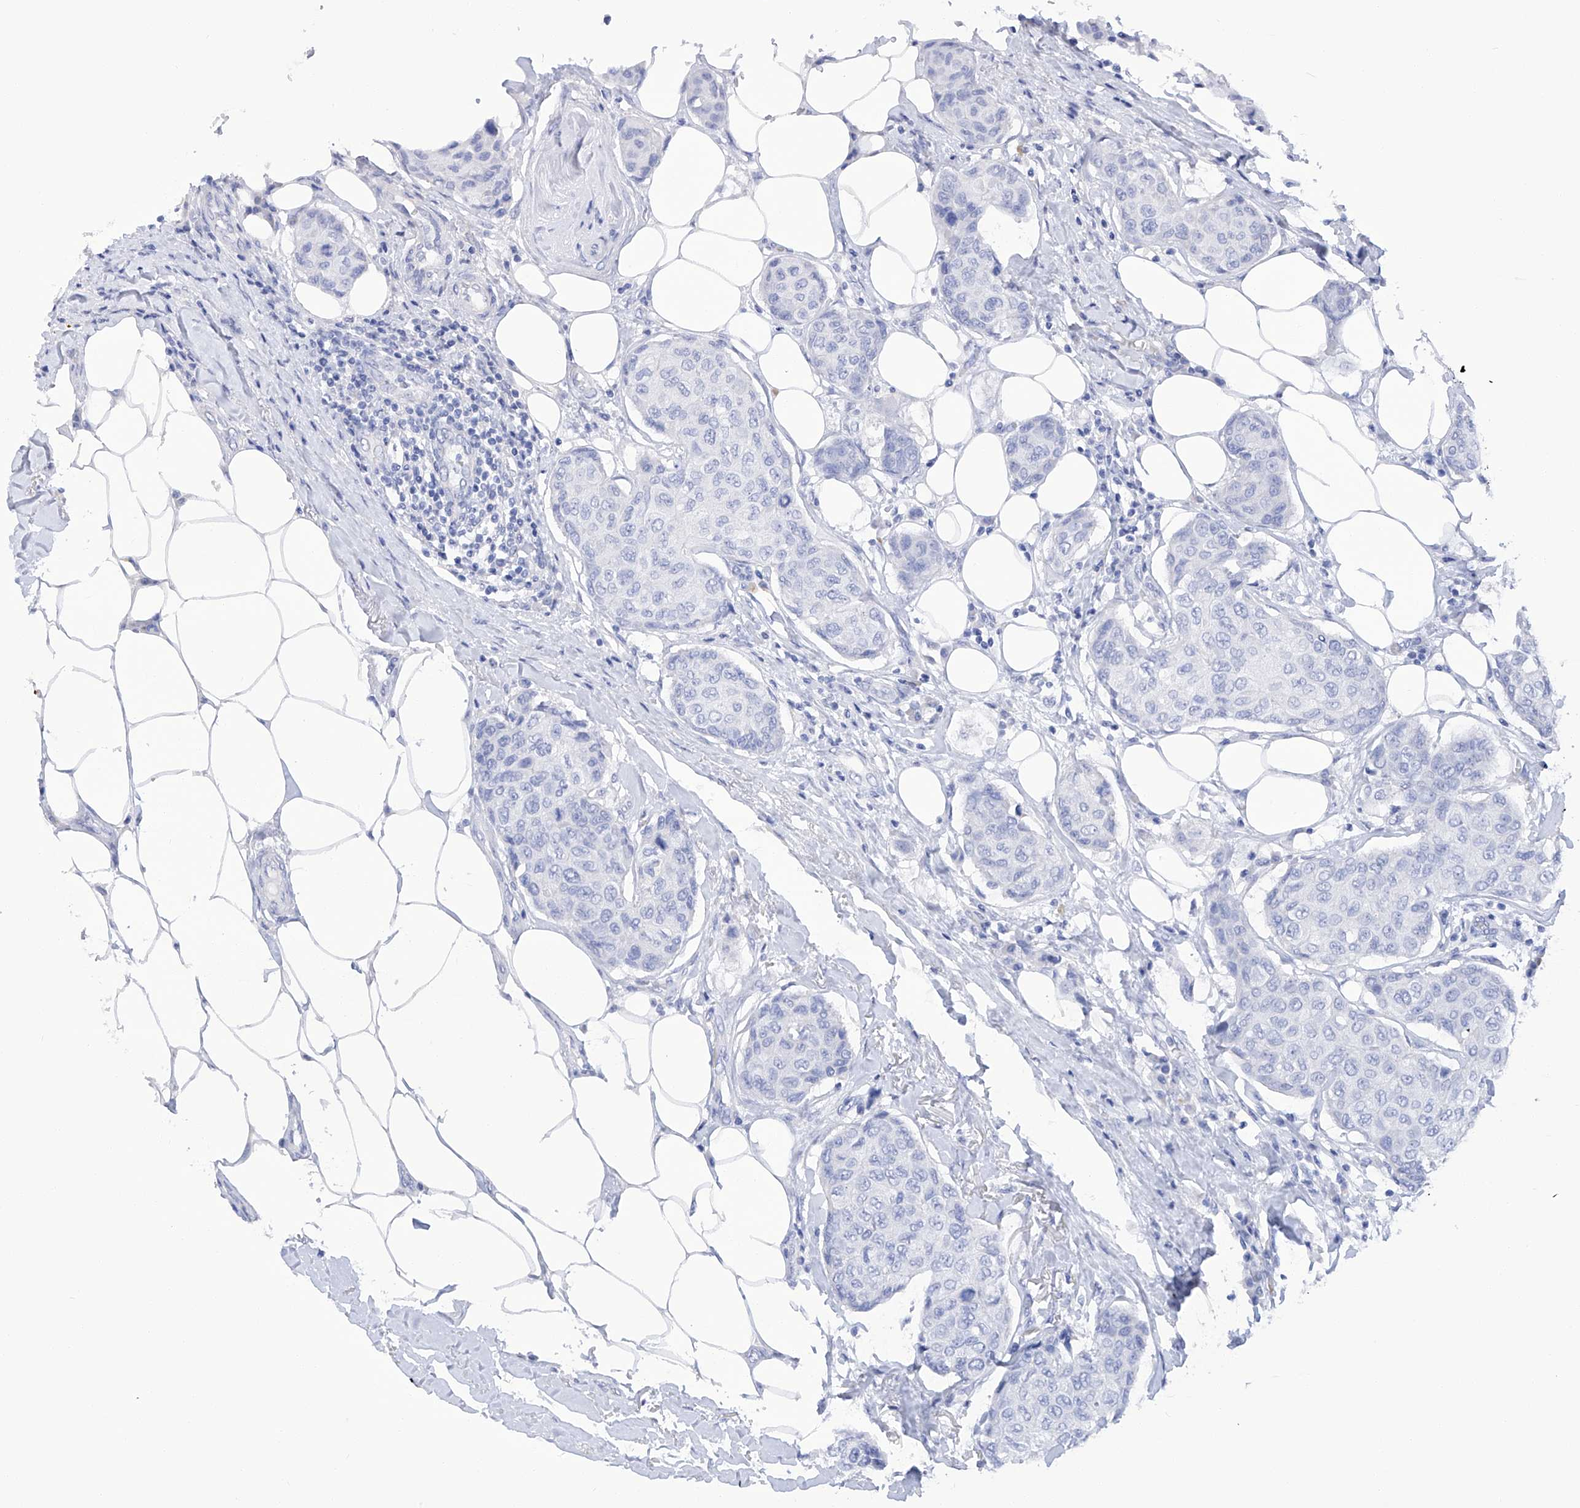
{"staining": {"intensity": "negative", "quantity": "none", "location": "none"}, "tissue": "breast cancer", "cell_type": "Tumor cells", "image_type": "cancer", "snomed": [{"axis": "morphology", "description": "Duct carcinoma"}, {"axis": "topography", "description": "Breast"}], "caption": "The micrograph demonstrates no significant staining in tumor cells of invasive ductal carcinoma (breast). (DAB (3,3'-diaminobenzidine) immunohistochemistry (IHC) with hematoxylin counter stain).", "gene": "FLG", "patient": {"sex": "female", "age": 80}}